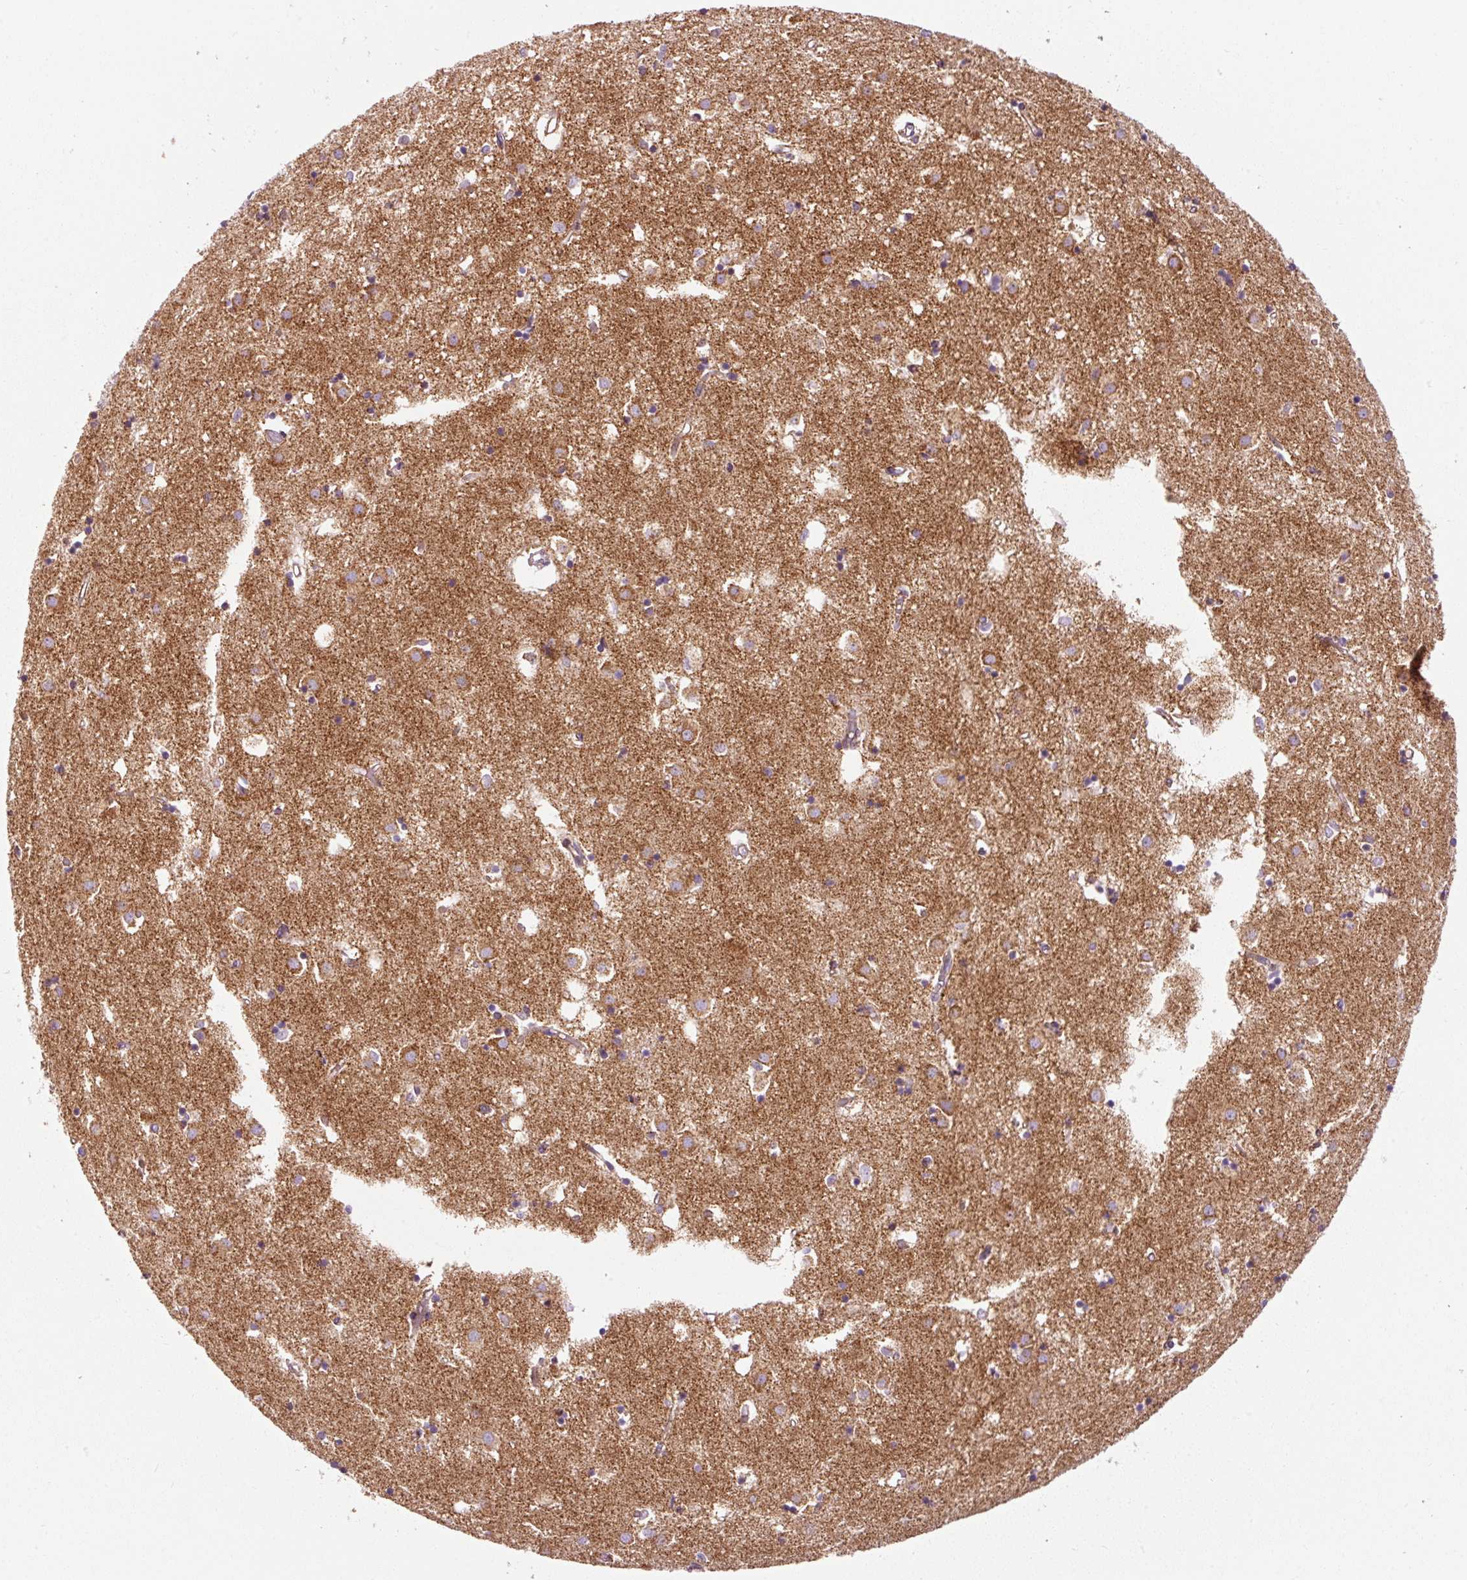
{"staining": {"intensity": "strong", "quantity": ">75%", "location": "cytoplasmic/membranous"}, "tissue": "caudate", "cell_type": "Glial cells", "image_type": "normal", "snomed": [{"axis": "morphology", "description": "Normal tissue, NOS"}, {"axis": "topography", "description": "Lateral ventricle wall"}], "caption": "The immunohistochemical stain labels strong cytoplasmic/membranous staining in glial cells of normal caudate. The protein is stained brown, and the nuclei are stained in blue (DAB (3,3'-diaminobenzidine) IHC with brightfield microscopy, high magnification).", "gene": "NDUFB4", "patient": {"sex": "male", "age": 70}}